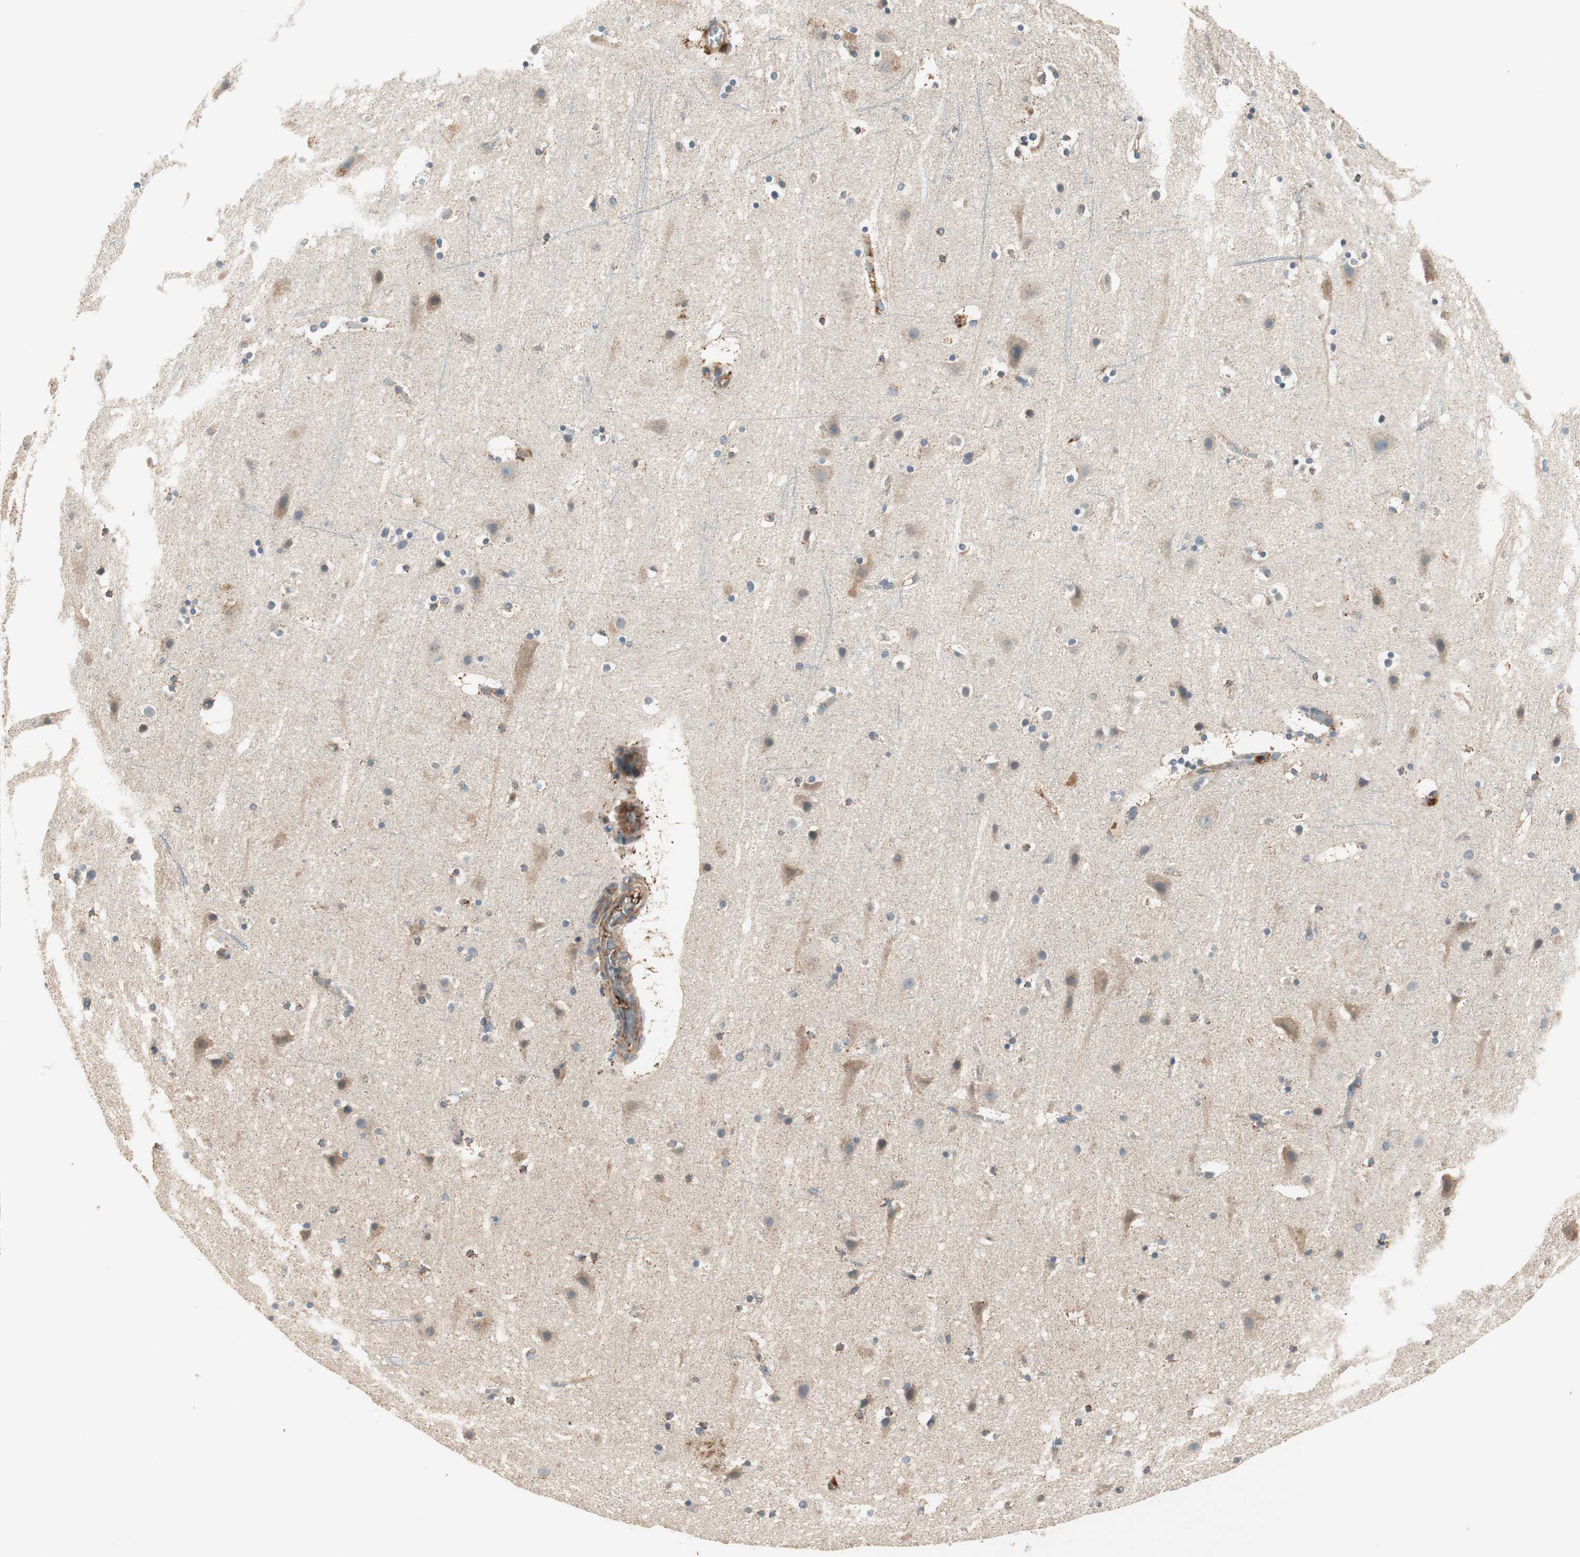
{"staining": {"intensity": "moderate", "quantity": ">75%", "location": "cytoplasmic/membranous"}, "tissue": "cerebral cortex", "cell_type": "Endothelial cells", "image_type": "normal", "snomed": [{"axis": "morphology", "description": "Normal tissue, NOS"}, {"axis": "topography", "description": "Cerebral cortex"}], "caption": "Immunohistochemical staining of normal human cerebral cortex exhibits medium levels of moderate cytoplasmic/membranous positivity in approximately >75% of endothelial cells.", "gene": "HPN", "patient": {"sex": "male", "age": 45}}